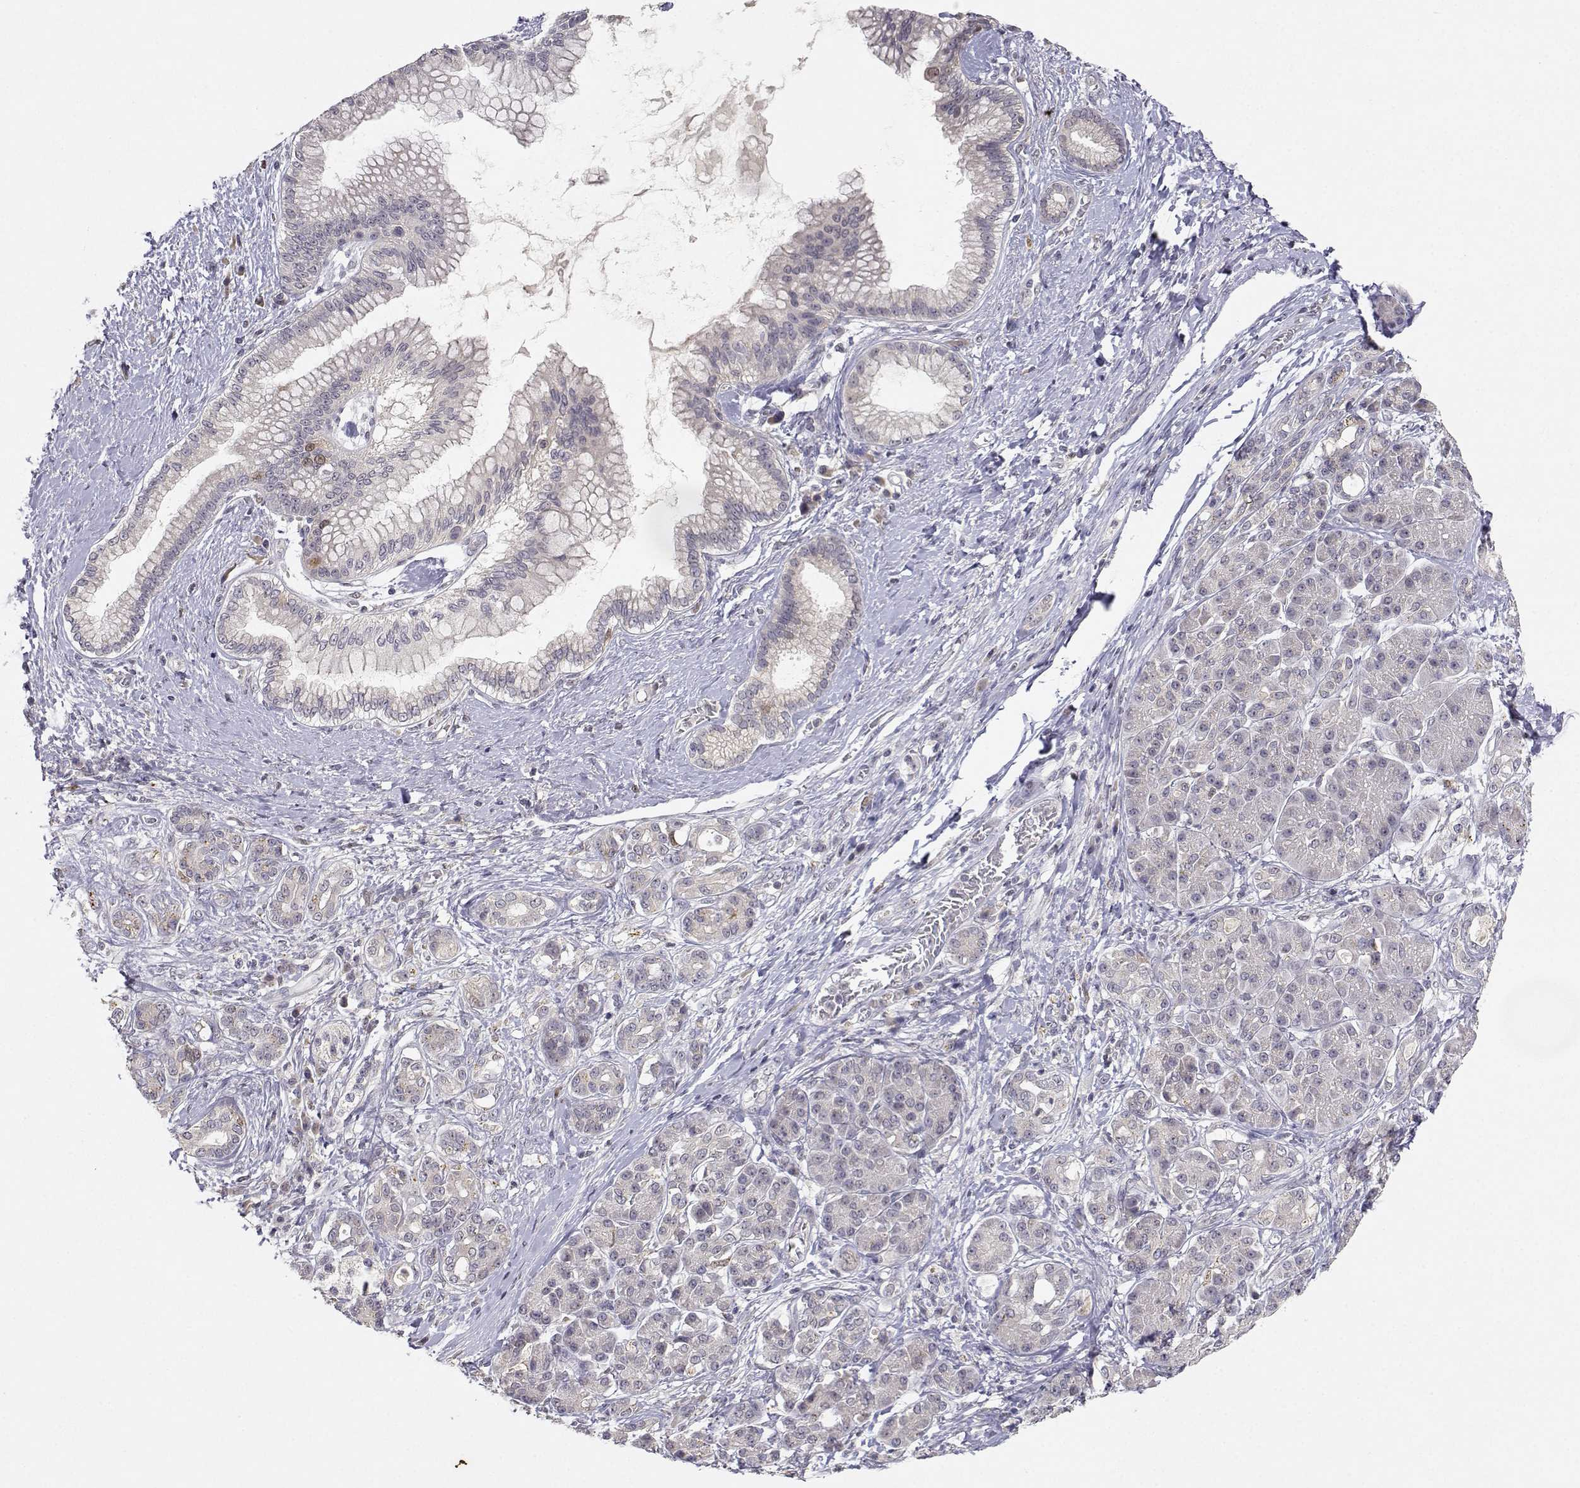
{"staining": {"intensity": "negative", "quantity": "none", "location": "none"}, "tissue": "pancreatic cancer", "cell_type": "Tumor cells", "image_type": "cancer", "snomed": [{"axis": "morphology", "description": "Adenocarcinoma, NOS"}, {"axis": "topography", "description": "Pancreas"}], "caption": "DAB immunohistochemical staining of human pancreatic cancer (adenocarcinoma) shows no significant staining in tumor cells.", "gene": "RAD51", "patient": {"sex": "female", "age": 73}}